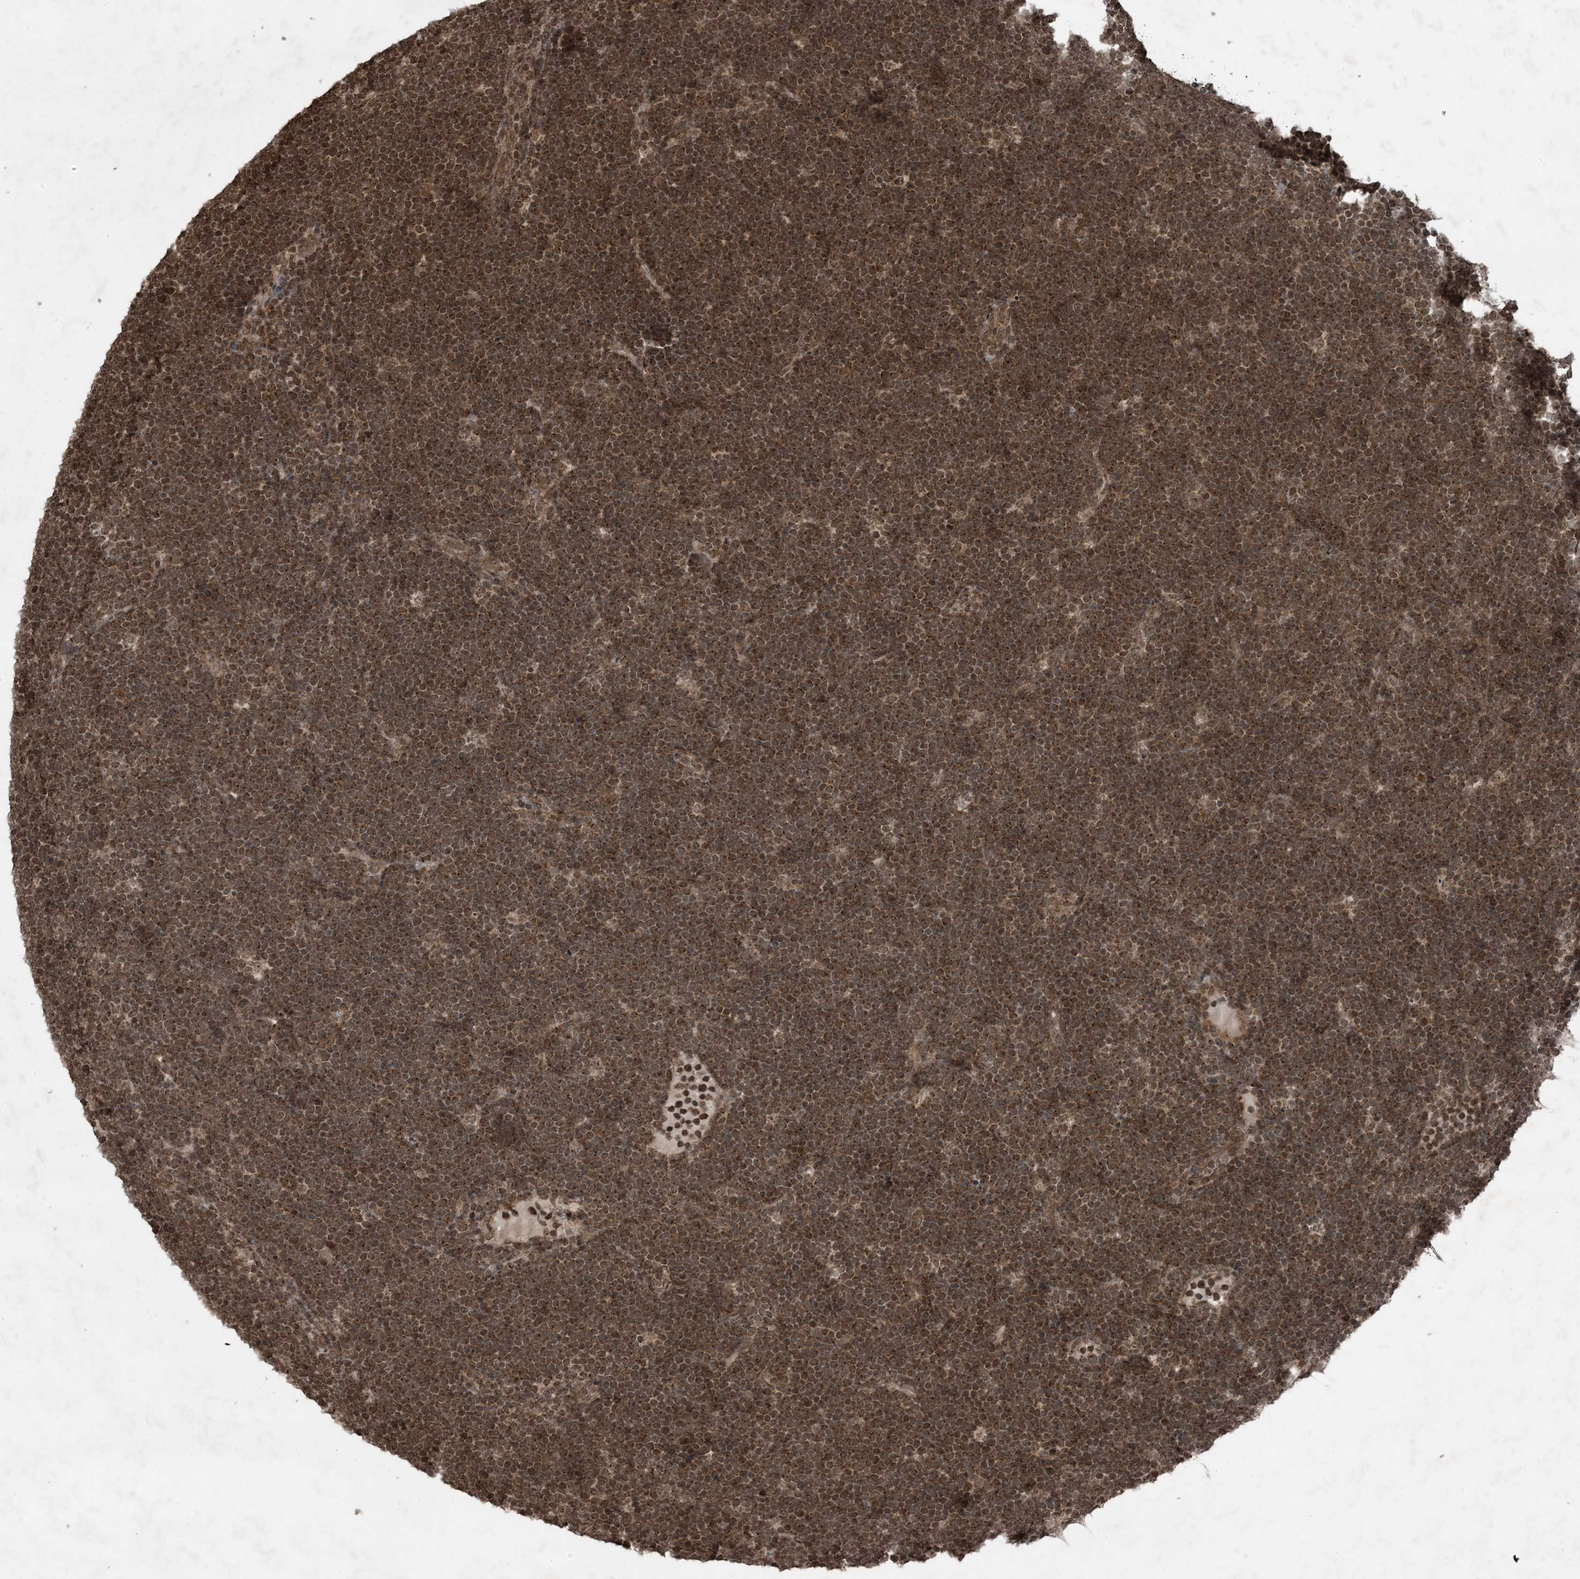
{"staining": {"intensity": "moderate", "quantity": ">75%", "location": "cytoplasmic/membranous,nuclear"}, "tissue": "lymphoma", "cell_type": "Tumor cells", "image_type": "cancer", "snomed": [{"axis": "morphology", "description": "Malignant lymphoma, non-Hodgkin's type, High grade"}, {"axis": "topography", "description": "Lymph node"}], "caption": "This histopathology image demonstrates immunohistochemistry (IHC) staining of high-grade malignant lymphoma, non-Hodgkin's type, with medium moderate cytoplasmic/membranous and nuclear staining in approximately >75% of tumor cells.", "gene": "ZFAND2B", "patient": {"sex": "male", "age": 13}}